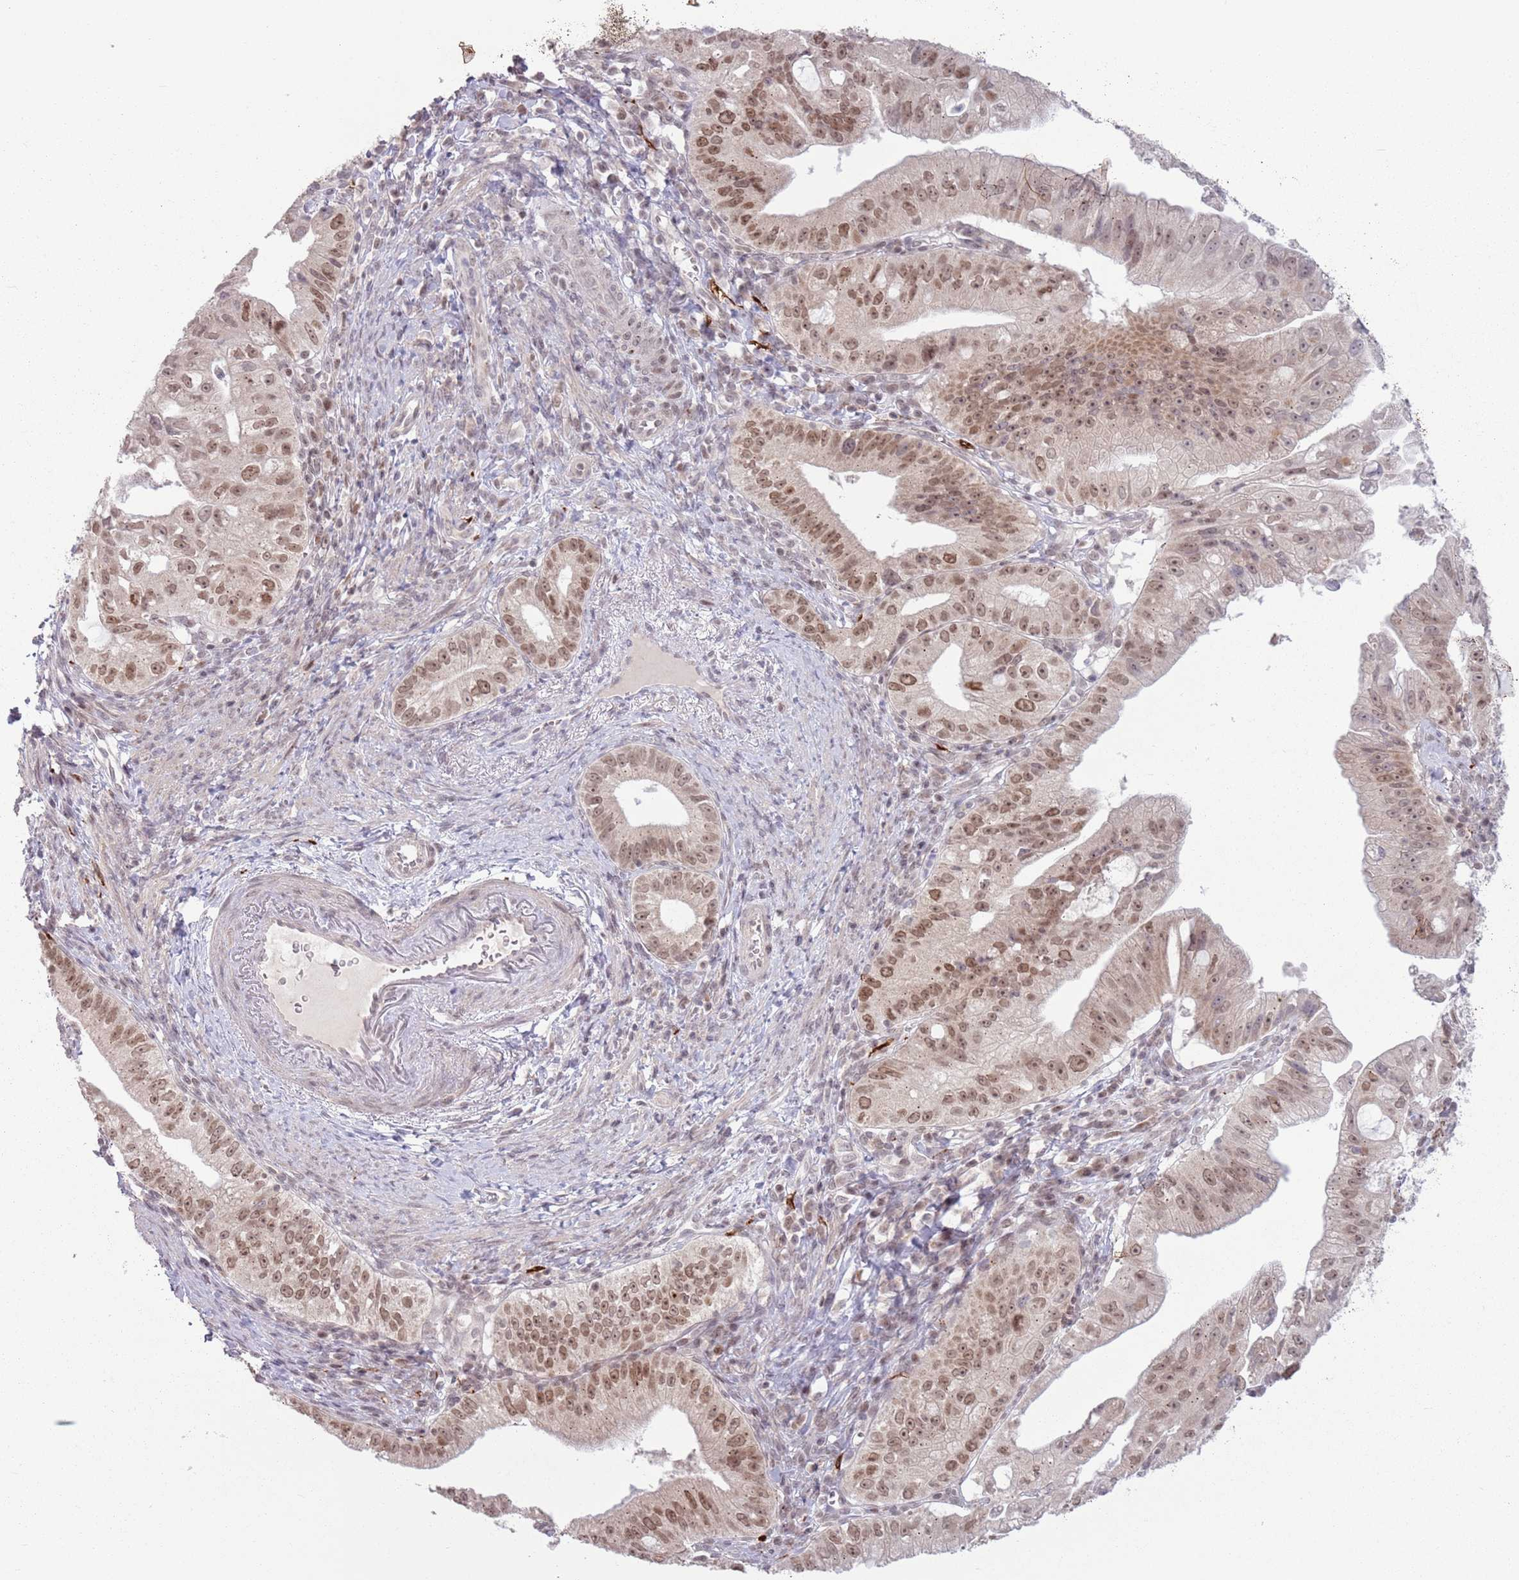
{"staining": {"intensity": "moderate", "quantity": ">75%", "location": "nuclear"}, "tissue": "pancreatic cancer", "cell_type": "Tumor cells", "image_type": "cancer", "snomed": [{"axis": "morphology", "description": "Adenocarcinoma, NOS"}, {"axis": "topography", "description": "Pancreas"}], "caption": "A photomicrograph showing moderate nuclear expression in approximately >75% of tumor cells in pancreatic cancer, as visualized by brown immunohistochemical staining.", "gene": "MRPL34", "patient": {"sex": "male", "age": 70}}